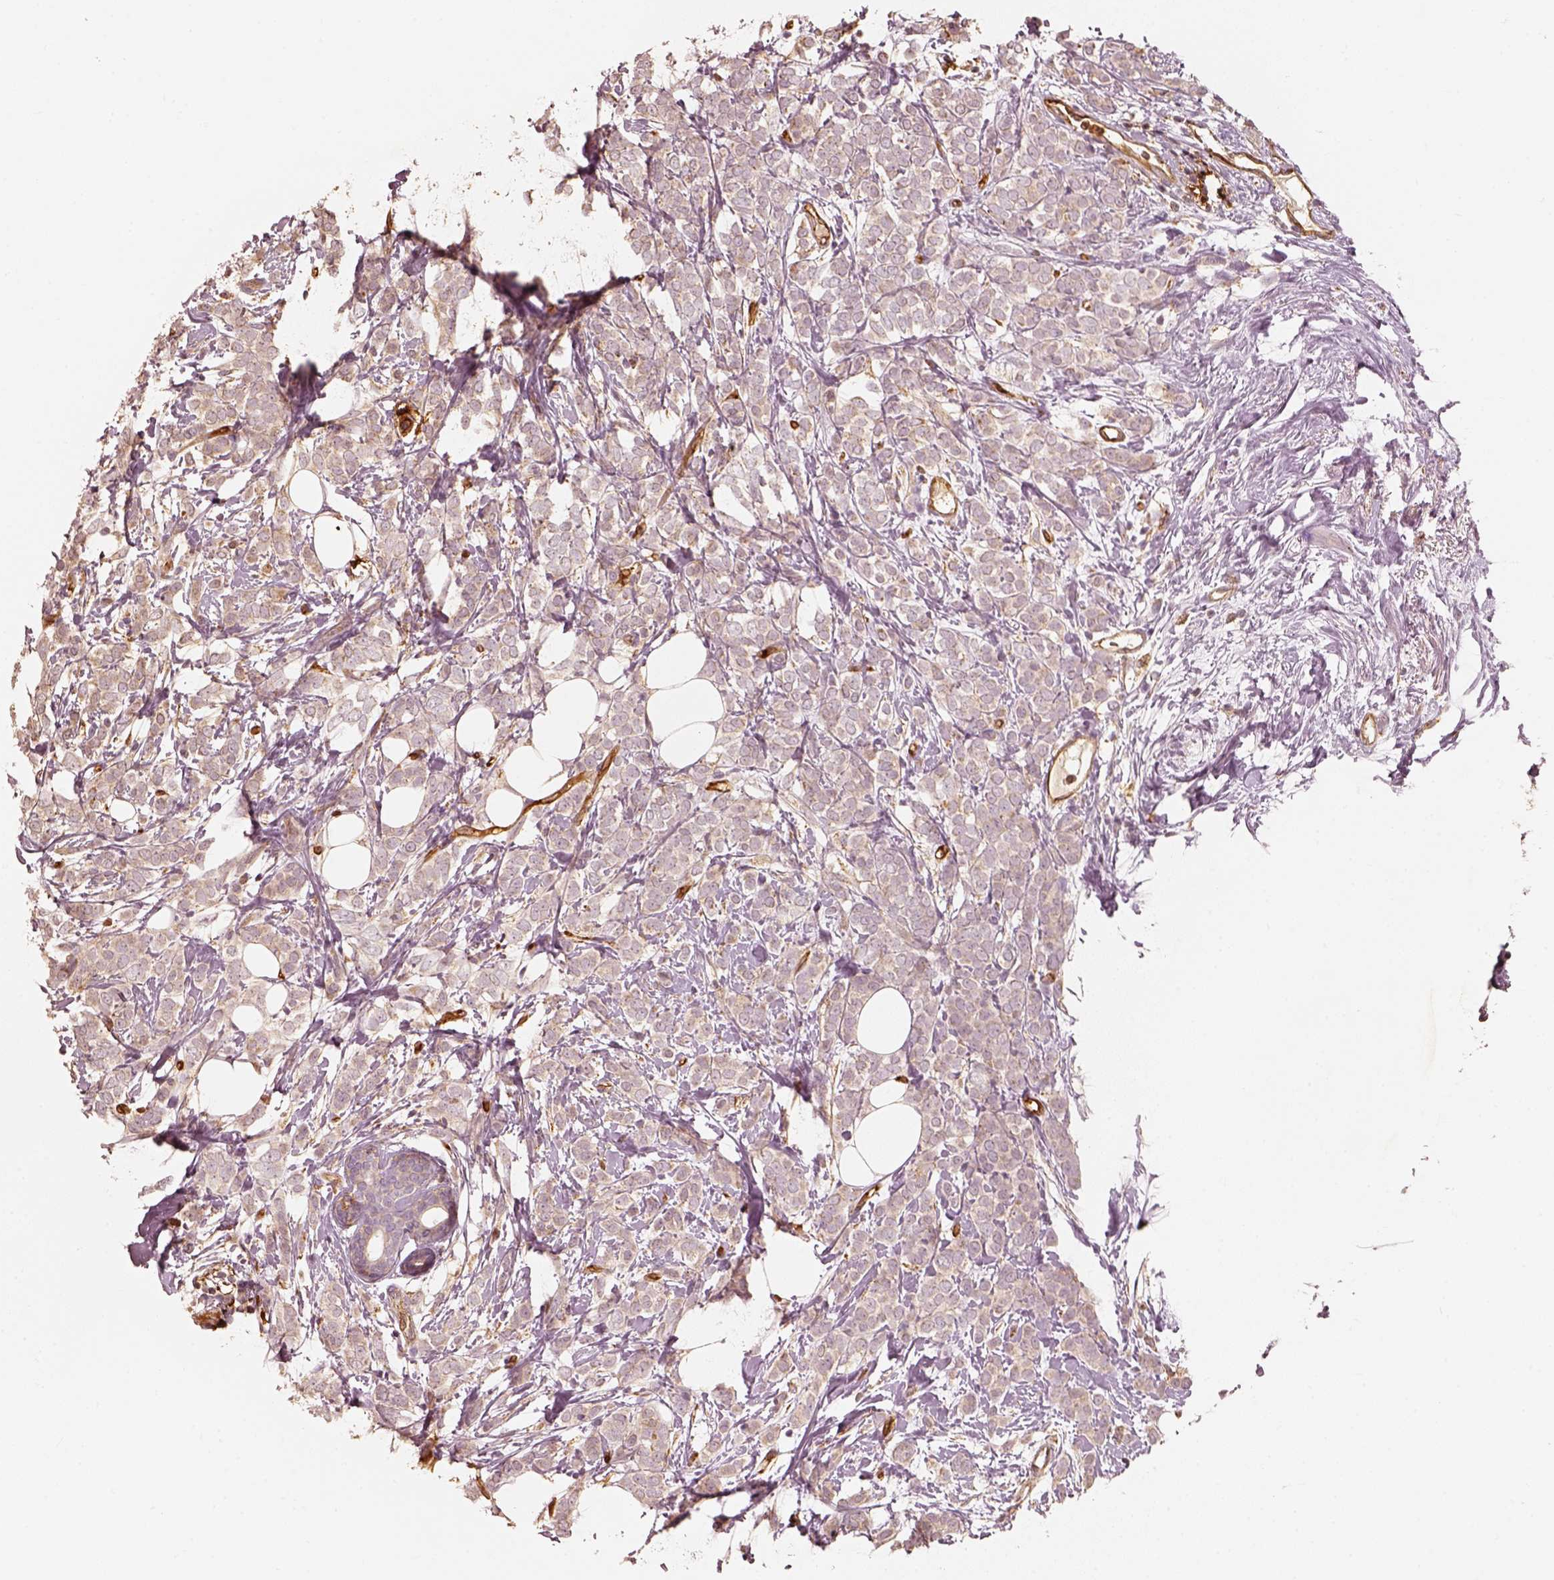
{"staining": {"intensity": "negative", "quantity": "none", "location": "none"}, "tissue": "breast cancer", "cell_type": "Tumor cells", "image_type": "cancer", "snomed": [{"axis": "morphology", "description": "Lobular carcinoma"}, {"axis": "topography", "description": "Breast"}], "caption": "This is a histopathology image of immunohistochemistry (IHC) staining of breast lobular carcinoma, which shows no positivity in tumor cells.", "gene": "FSCN1", "patient": {"sex": "female", "age": 49}}